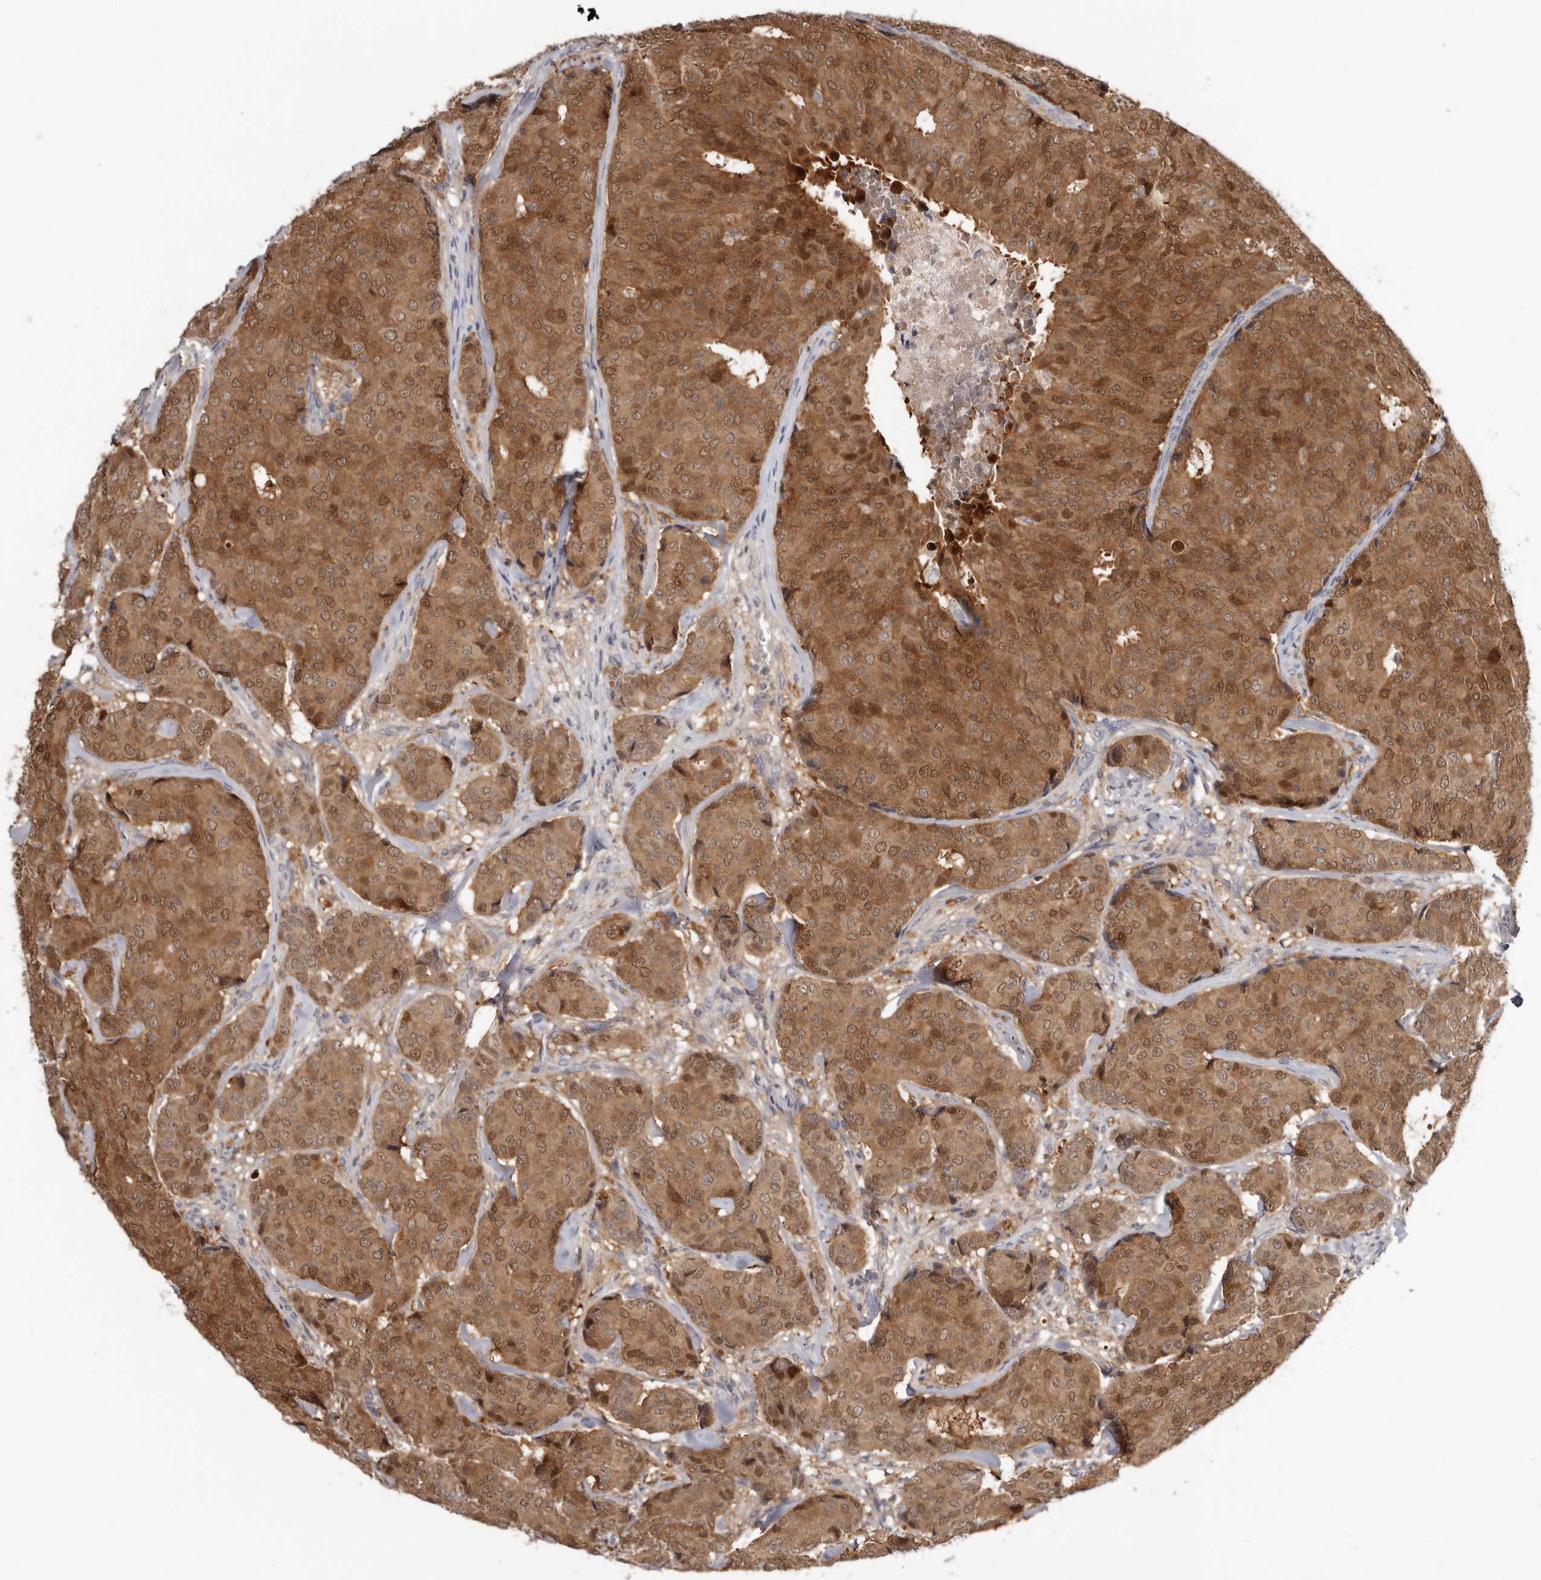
{"staining": {"intensity": "moderate", "quantity": ">75%", "location": "cytoplasmic/membranous,nuclear"}, "tissue": "breast cancer", "cell_type": "Tumor cells", "image_type": "cancer", "snomed": [{"axis": "morphology", "description": "Duct carcinoma"}, {"axis": "topography", "description": "Breast"}], "caption": "Breast cancer stained with DAB (3,3'-diaminobenzidine) immunohistochemistry displays medium levels of moderate cytoplasmic/membranous and nuclear positivity in about >75% of tumor cells.", "gene": "RBKS", "patient": {"sex": "female", "age": 75}}